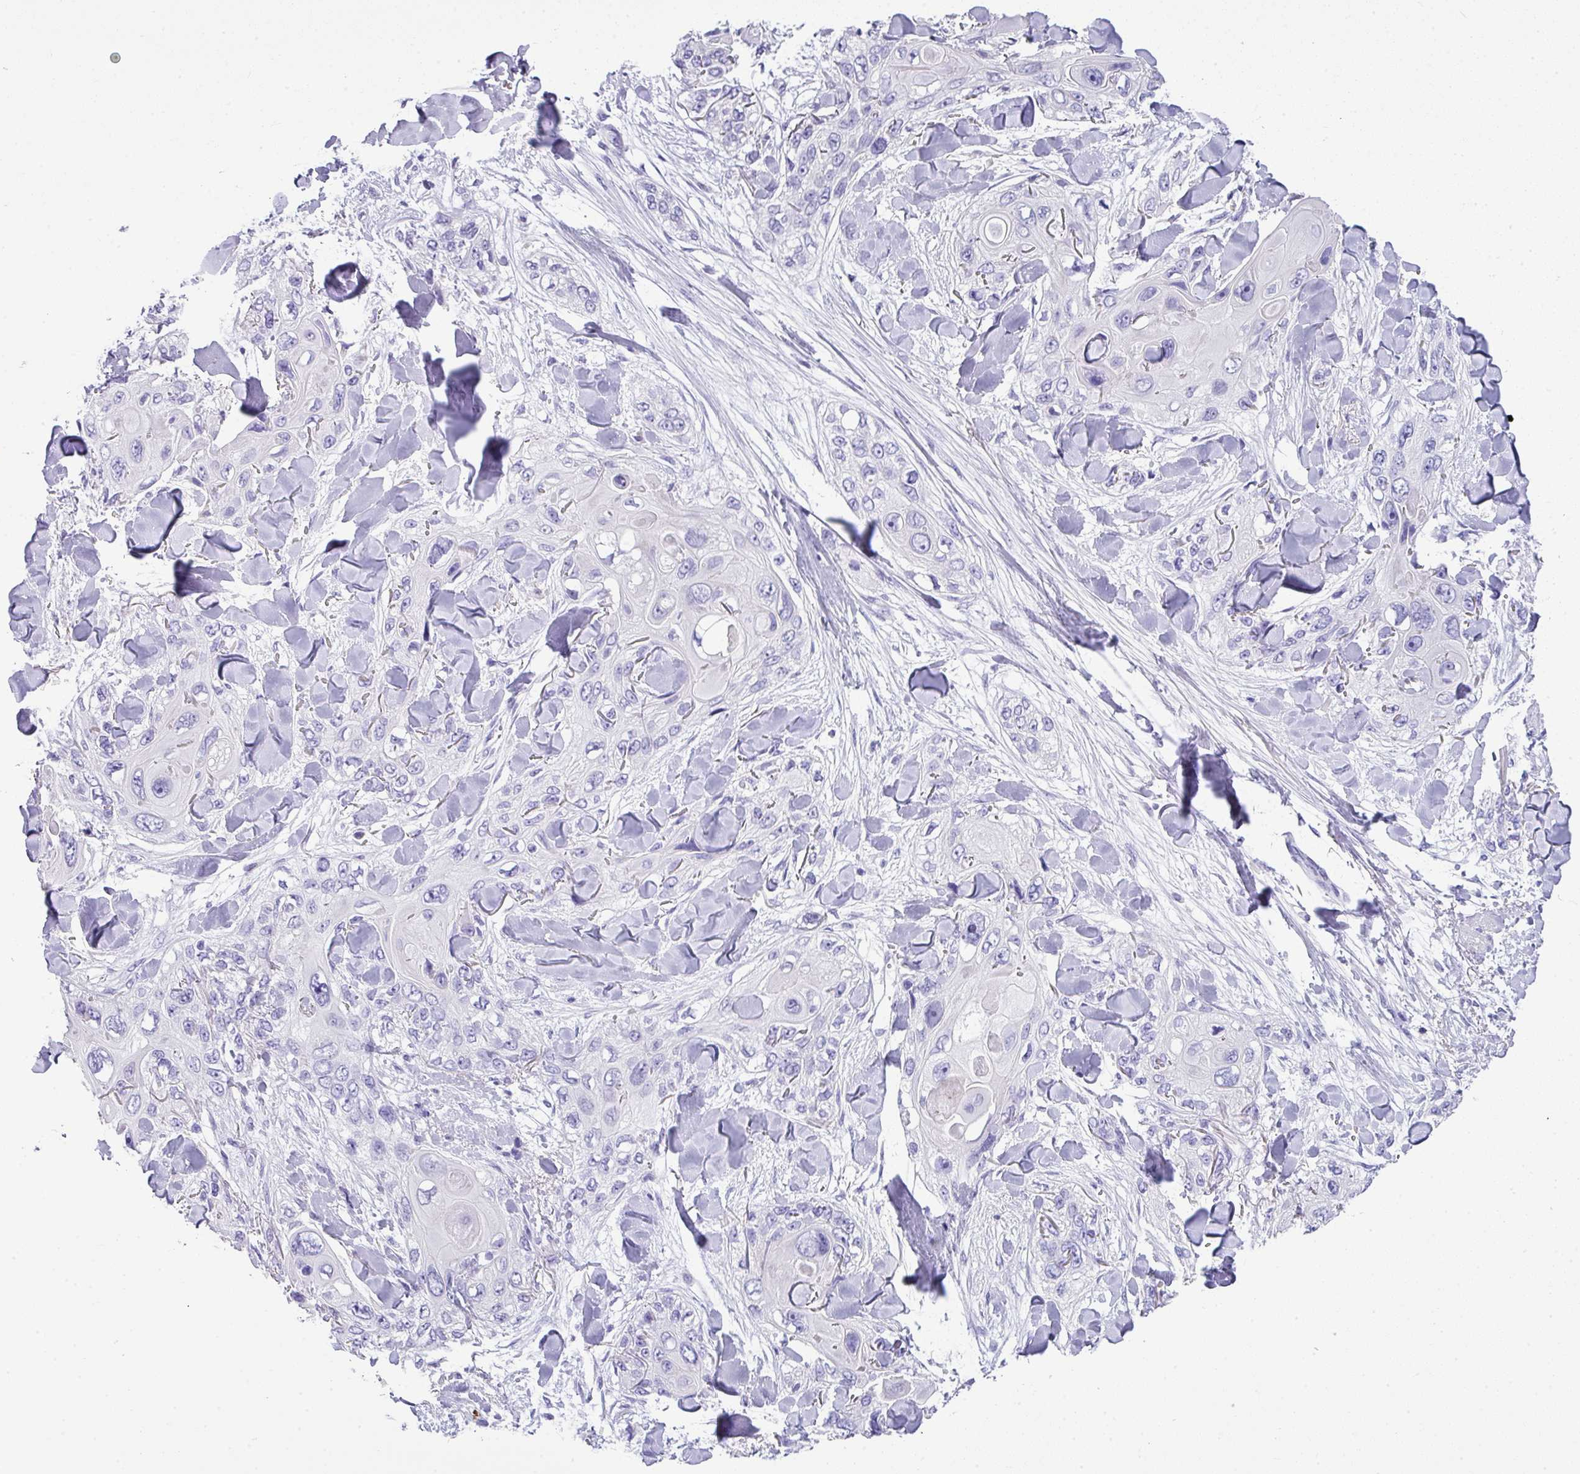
{"staining": {"intensity": "negative", "quantity": "none", "location": "none"}, "tissue": "skin cancer", "cell_type": "Tumor cells", "image_type": "cancer", "snomed": [{"axis": "morphology", "description": "Normal tissue, NOS"}, {"axis": "morphology", "description": "Squamous cell carcinoma, NOS"}, {"axis": "topography", "description": "Skin"}], "caption": "Squamous cell carcinoma (skin) was stained to show a protein in brown. There is no significant expression in tumor cells.", "gene": "ZNF568", "patient": {"sex": "male", "age": 72}}